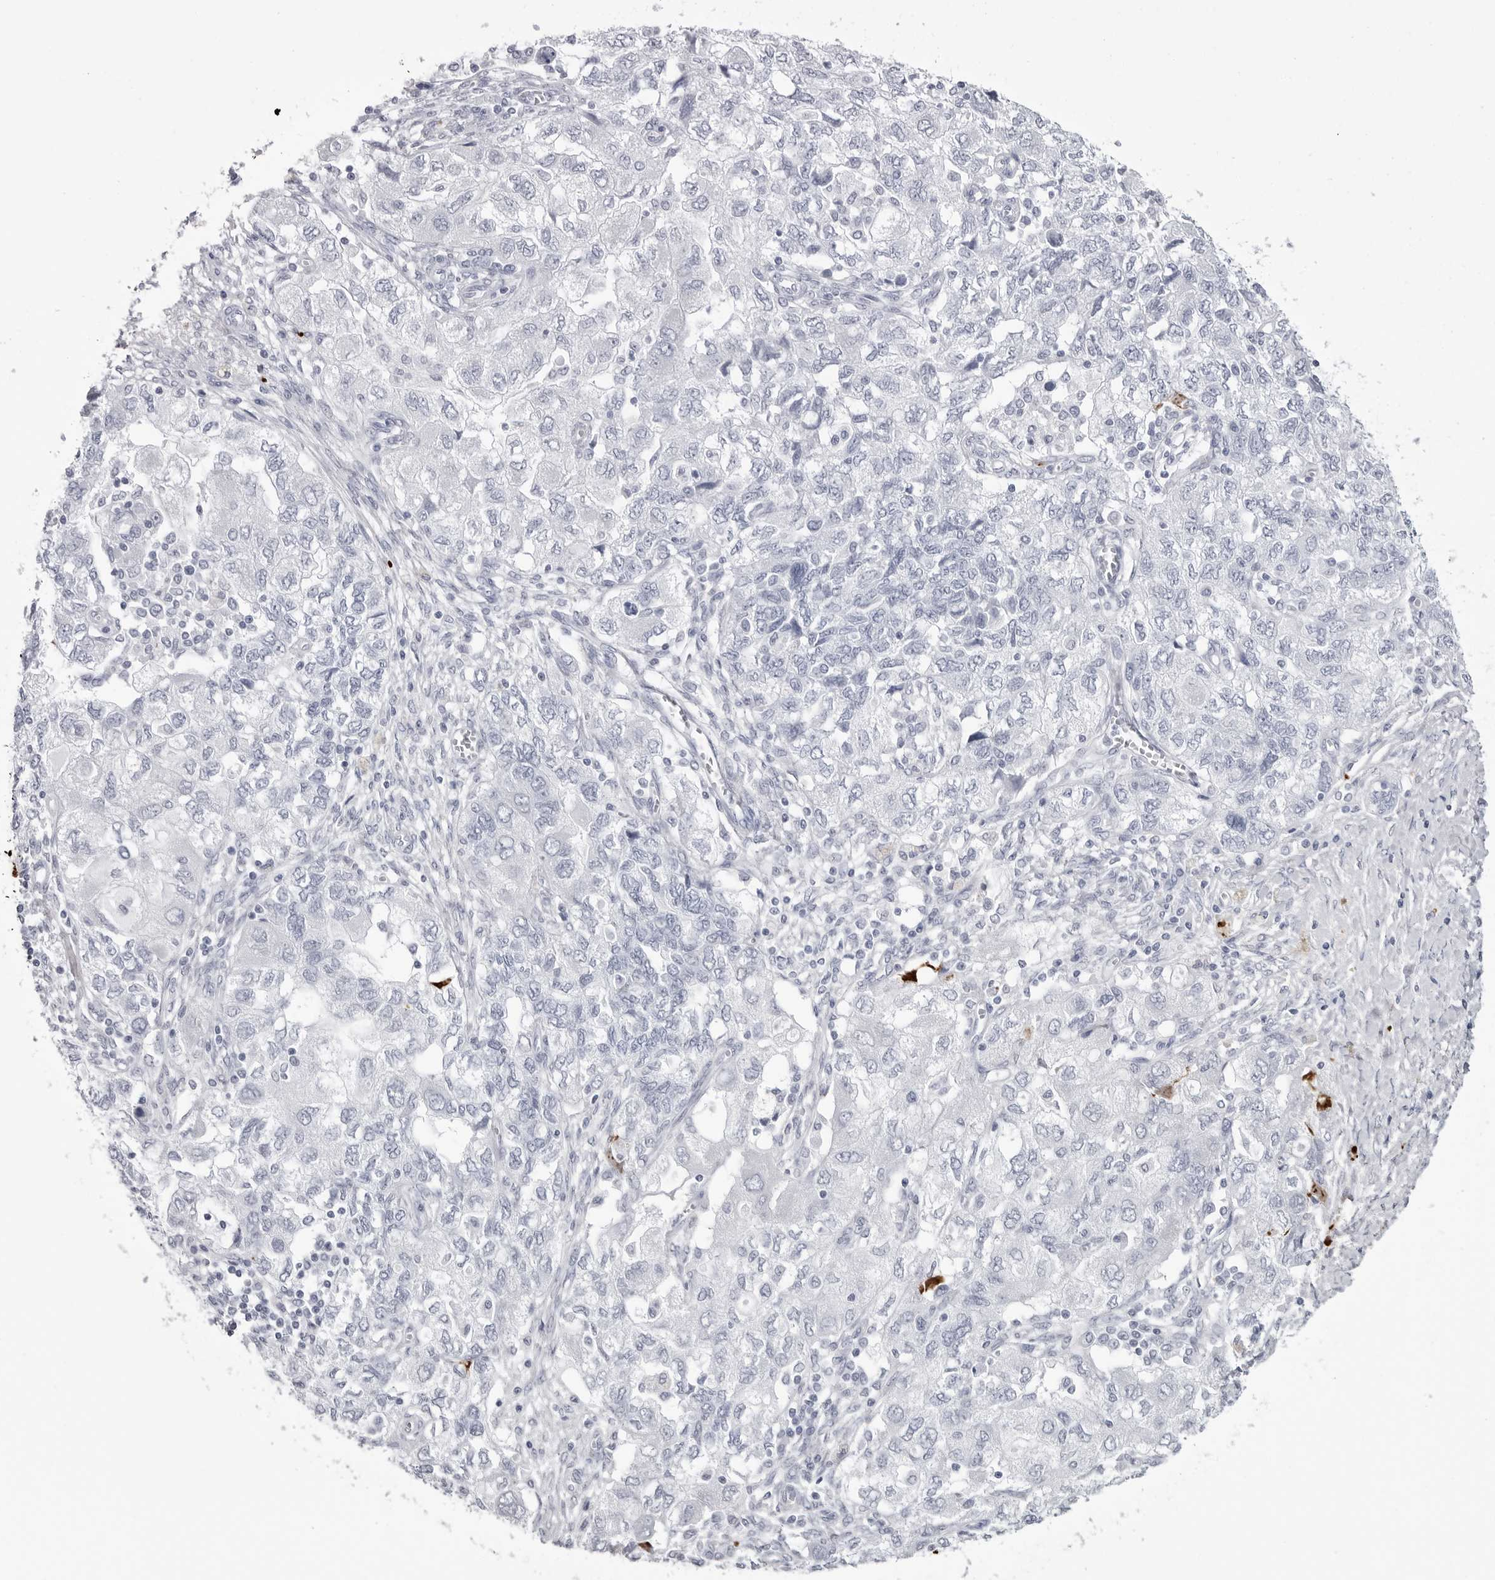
{"staining": {"intensity": "negative", "quantity": "none", "location": "none"}, "tissue": "ovarian cancer", "cell_type": "Tumor cells", "image_type": "cancer", "snomed": [{"axis": "morphology", "description": "Carcinoma, NOS"}, {"axis": "morphology", "description": "Cystadenocarcinoma, serous, NOS"}, {"axis": "topography", "description": "Ovary"}], "caption": "IHC photomicrograph of neoplastic tissue: human ovarian serous cystadenocarcinoma stained with DAB demonstrates no significant protein staining in tumor cells.", "gene": "COL26A1", "patient": {"sex": "female", "age": 69}}